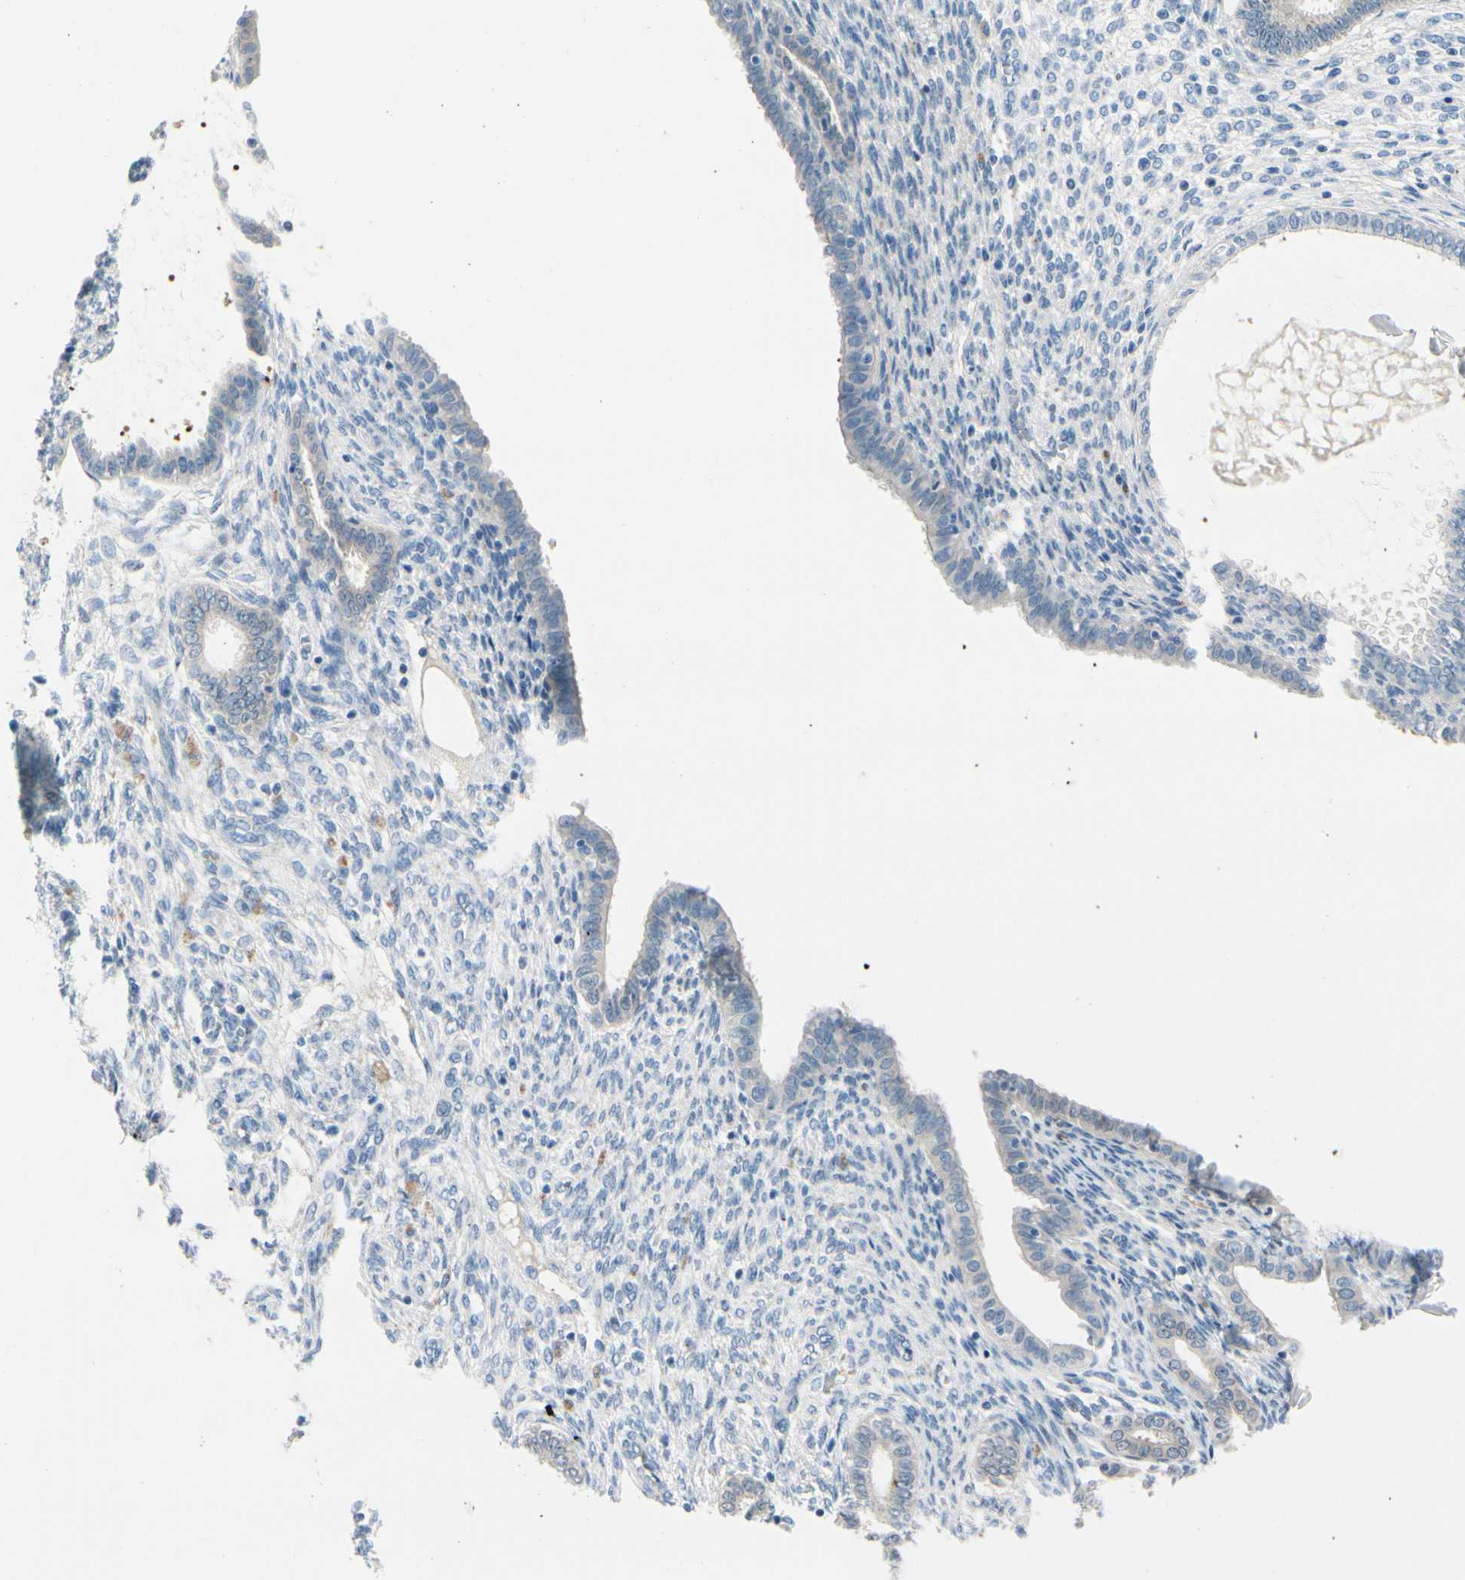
{"staining": {"intensity": "negative", "quantity": "none", "location": "none"}, "tissue": "endometrium", "cell_type": "Cells in endometrial stroma", "image_type": "normal", "snomed": [{"axis": "morphology", "description": "Normal tissue, NOS"}, {"axis": "topography", "description": "Endometrium"}], "caption": "IHC photomicrograph of benign human endometrium stained for a protein (brown), which demonstrates no positivity in cells in endometrial stroma.", "gene": "PEBP1", "patient": {"sex": "female", "age": 72}}